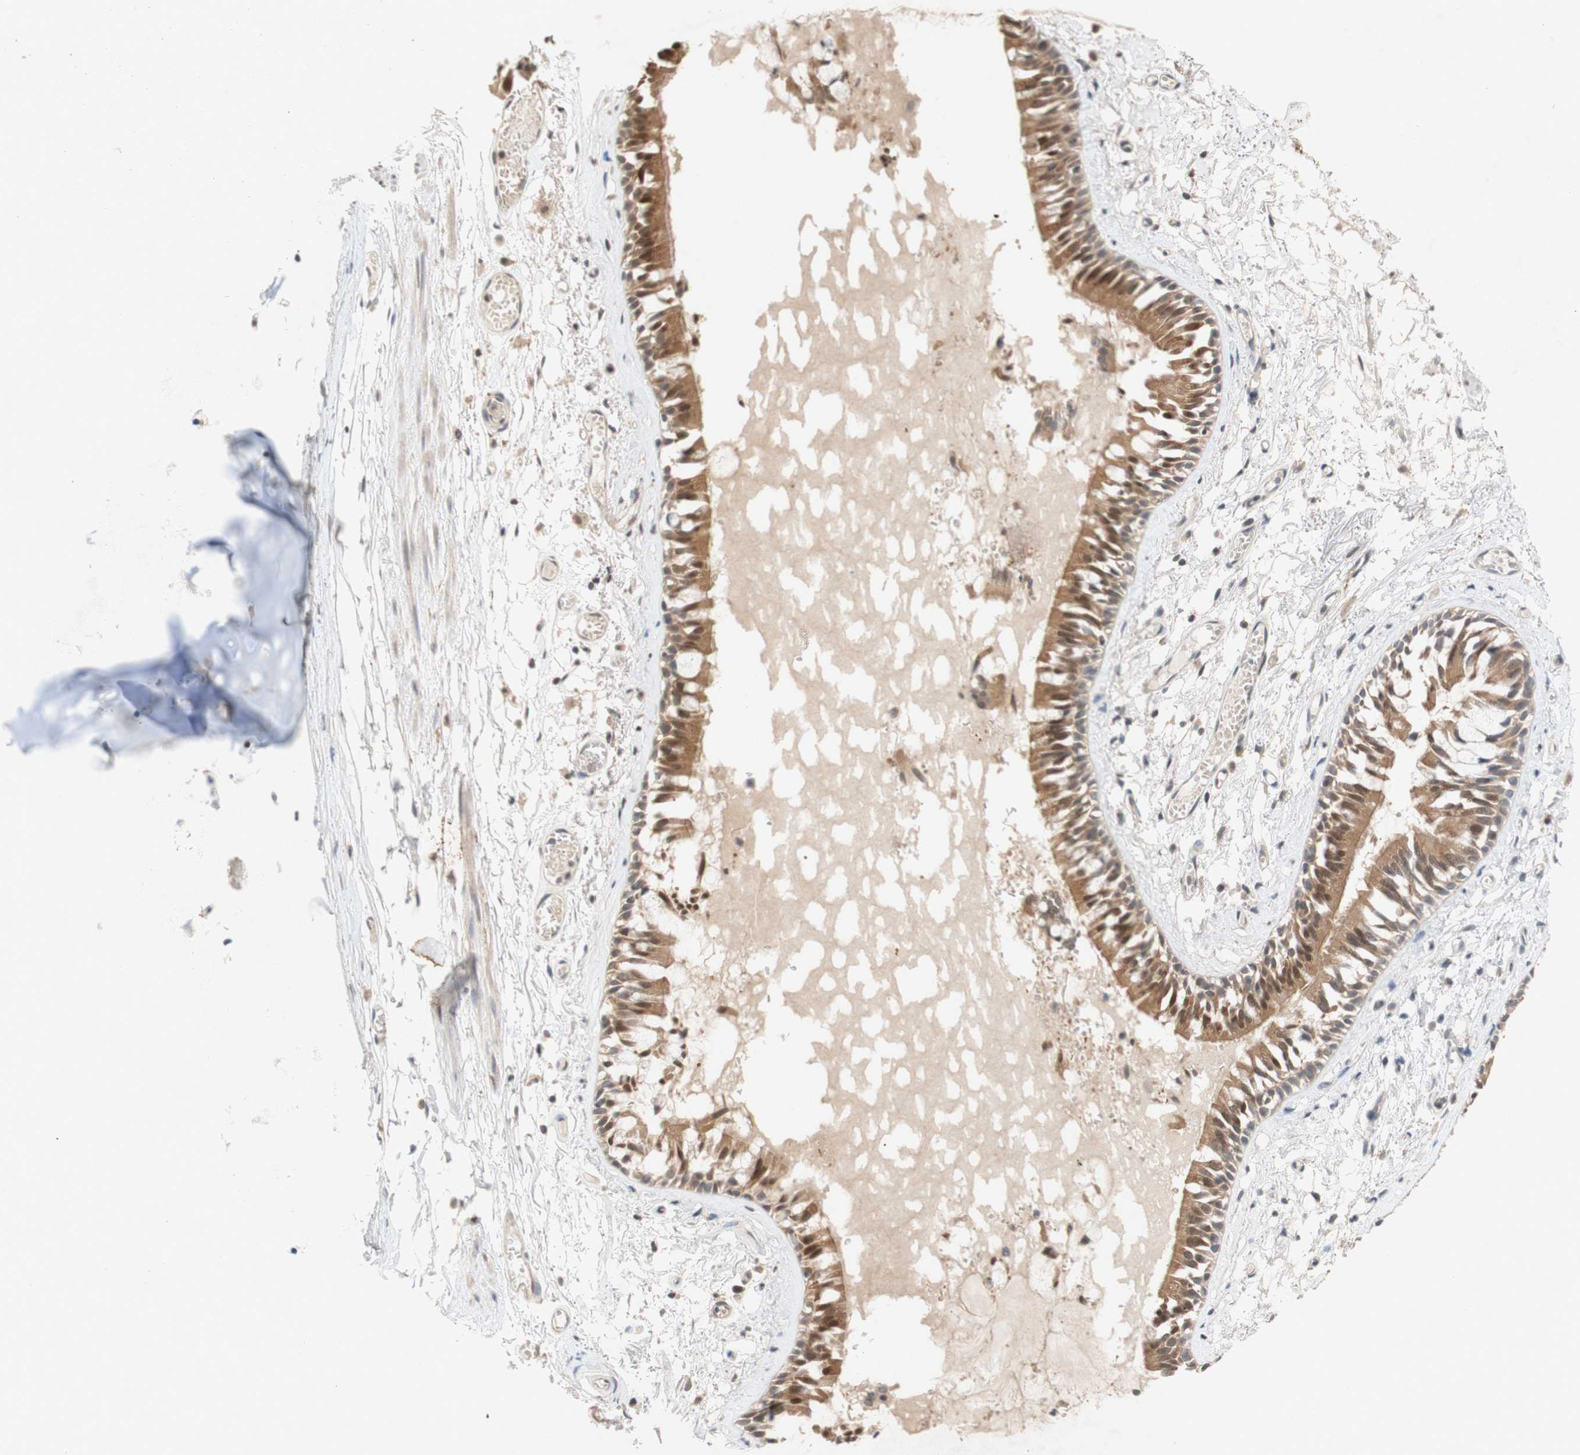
{"staining": {"intensity": "moderate", "quantity": ">75%", "location": "cytoplasmic/membranous,nuclear"}, "tissue": "bronchus", "cell_type": "Respiratory epithelial cells", "image_type": "normal", "snomed": [{"axis": "morphology", "description": "Normal tissue, NOS"}, {"axis": "morphology", "description": "Inflammation, NOS"}, {"axis": "topography", "description": "Cartilage tissue"}, {"axis": "topography", "description": "Lung"}], "caption": "The micrograph exhibits immunohistochemical staining of unremarkable bronchus. There is moderate cytoplasmic/membranous,nuclear staining is appreciated in approximately >75% of respiratory epithelial cells. (Brightfield microscopy of DAB IHC at high magnification).", "gene": "PIN1", "patient": {"sex": "male", "age": 71}}